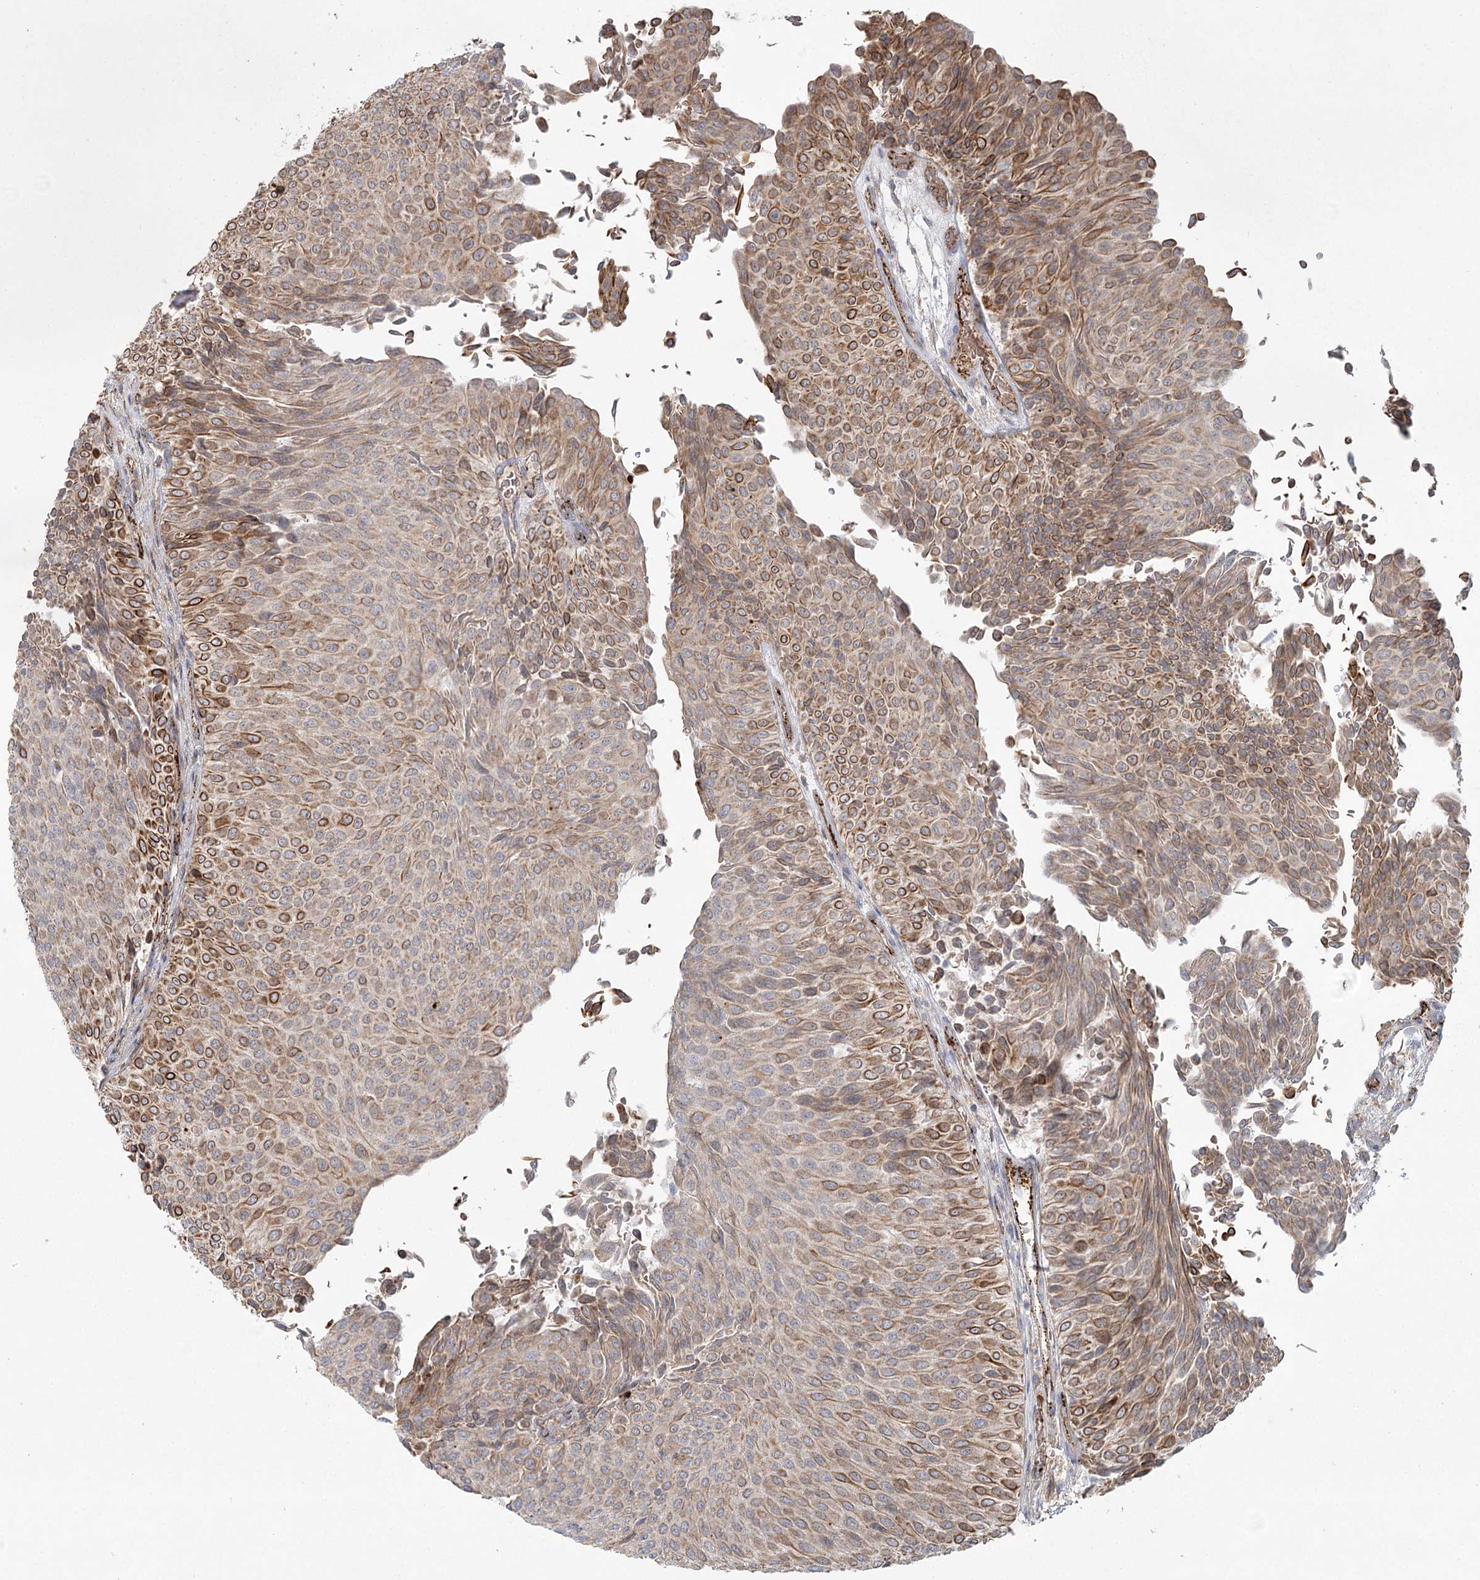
{"staining": {"intensity": "moderate", "quantity": "25%-75%", "location": "cytoplasmic/membranous"}, "tissue": "urothelial cancer", "cell_type": "Tumor cells", "image_type": "cancer", "snomed": [{"axis": "morphology", "description": "Urothelial carcinoma, Low grade"}, {"axis": "topography", "description": "Urinary bladder"}], "caption": "Urothelial cancer stained with DAB immunohistochemistry (IHC) shows medium levels of moderate cytoplasmic/membranous expression in about 25%-75% of tumor cells.", "gene": "KBTBD4", "patient": {"sex": "male", "age": 78}}